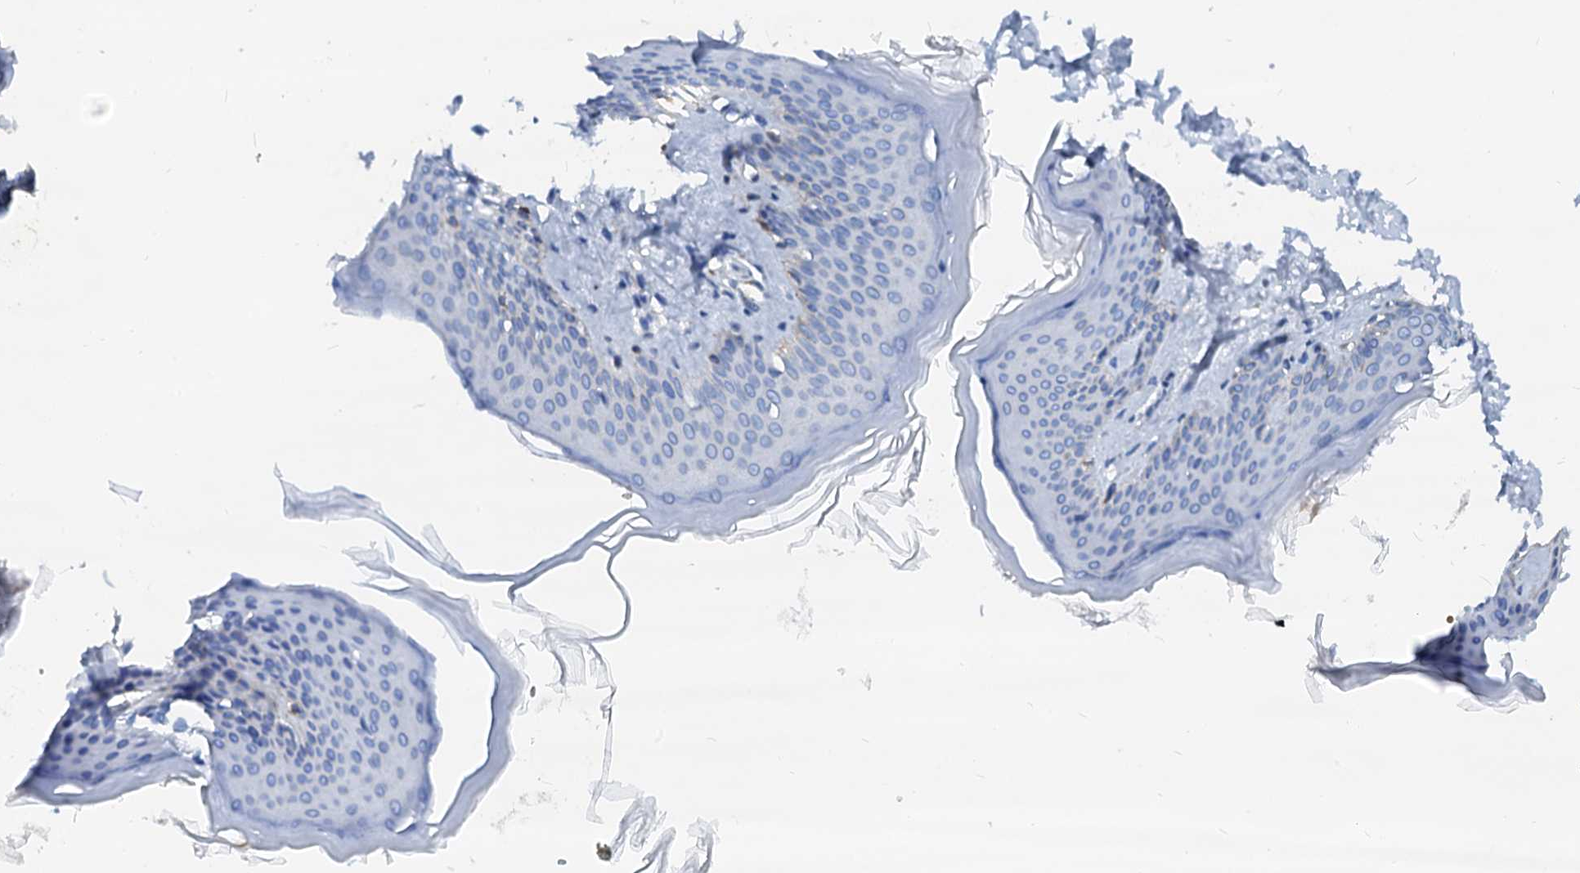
{"staining": {"intensity": "negative", "quantity": "none", "location": "none"}, "tissue": "skin", "cell_type": "Fibroblasts", "image_type": "normal", "snomed": [{"axis": "morphology", "description": "Normal tissue, NOS"}, {"axis": "topography", "description": "Skin"}], "caption": "DAB immunohistochemical staining of normal human skin exhibits no significant positivity in fibroblasts. The staining was performed using DAB (3,3'-diaminobenzidine) to visualize the protein expression in brown, while the nuclei were stained in blue with hematoxylin (Magnification: 20x).", "gene": "RAB27A", "patient": {"sex": "female", "age": 27}}